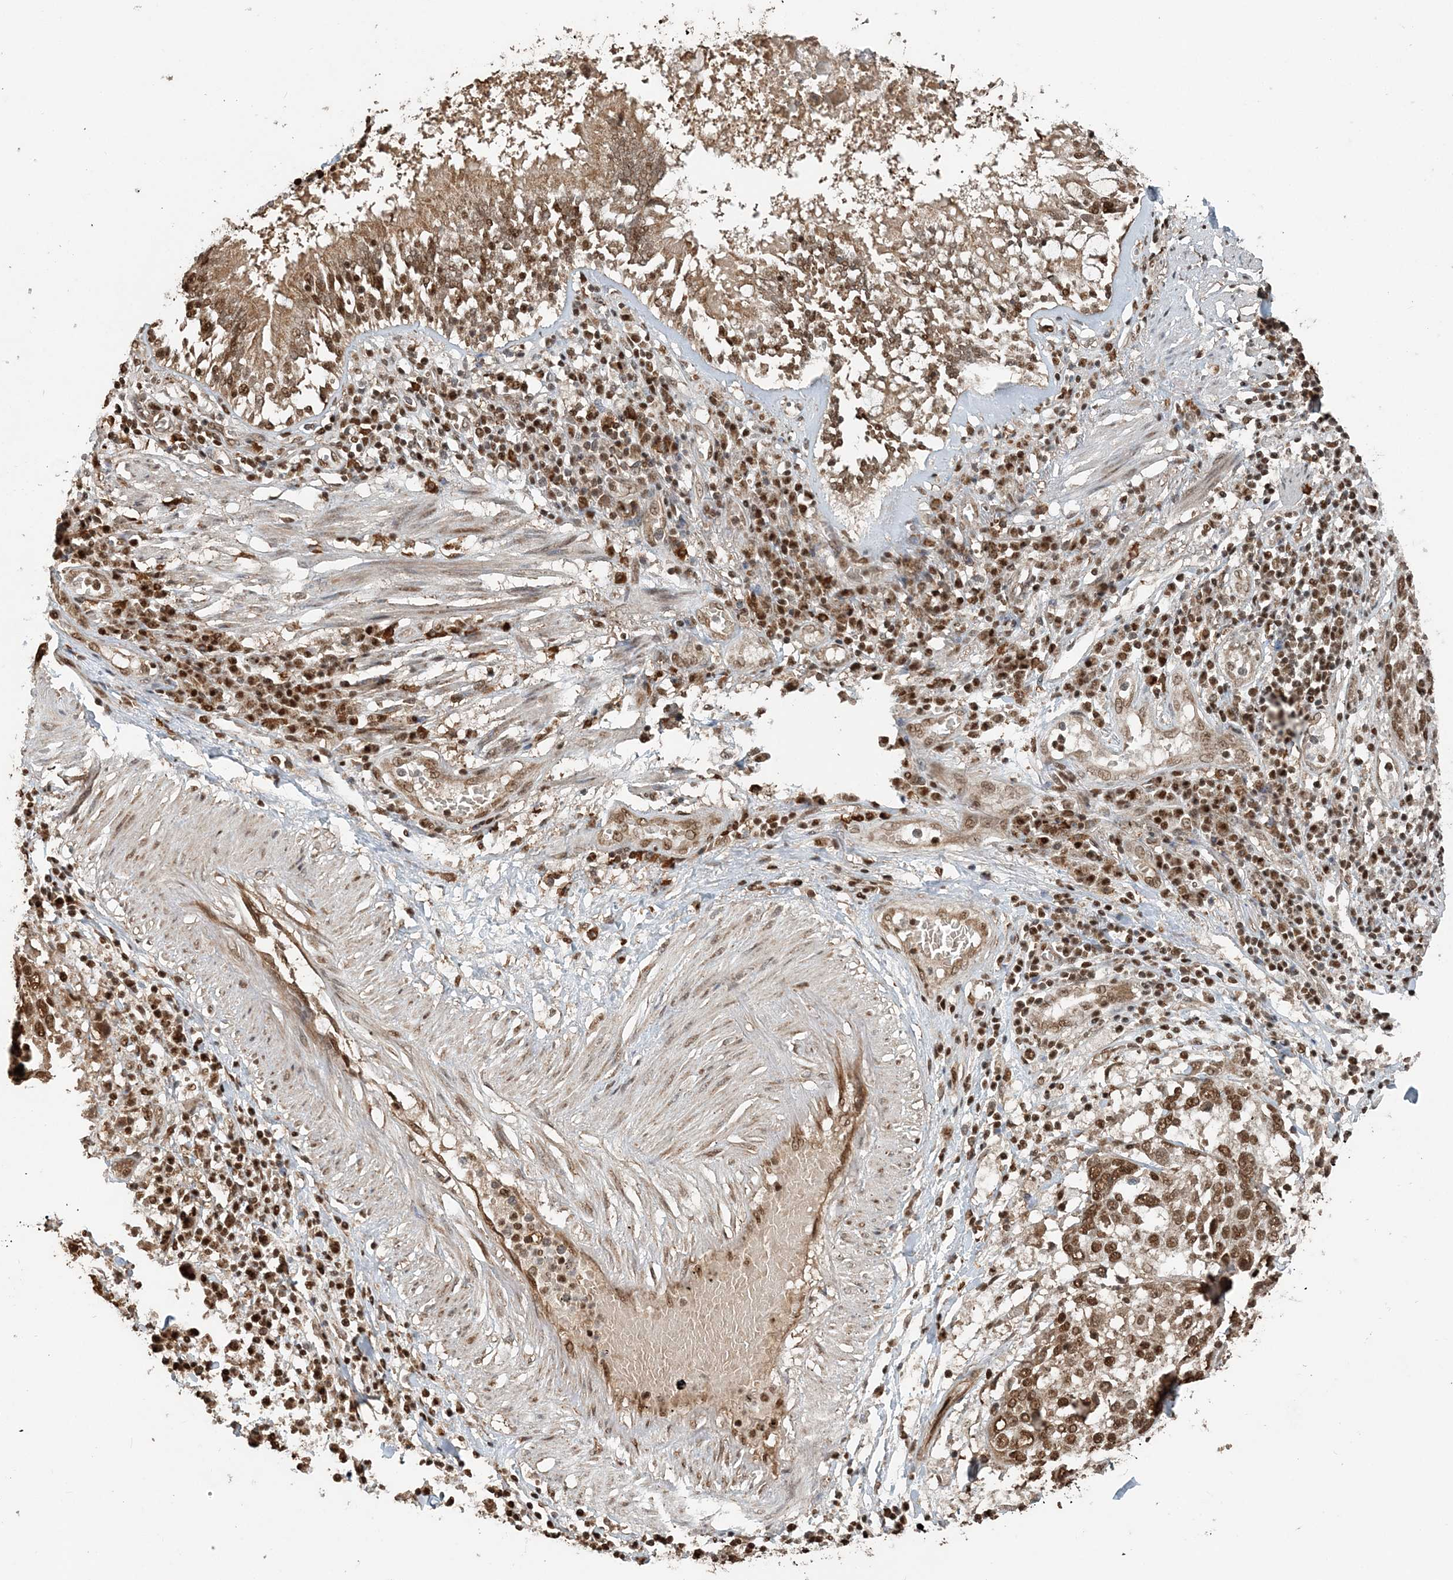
{"staining": {"intensity": "moderate", "quantity": ">75%", "location": "nuclear"}, "tissue": "lung cancer", "cell_type": "Tumor cells", "image_type": "cancer", "snomed": [{"axis": "morphology", "description": "Squamous cell carcinoma, NOS"}, {"axis": "topography", "description": "Lung"}], "caption": "Moderate nuclear protein staining is identified in about >75% of tumor cells in lung squamous cell carcinoma.", "gene": "ARHGAP35", "patient": {"sex": "male", "age": 65}}